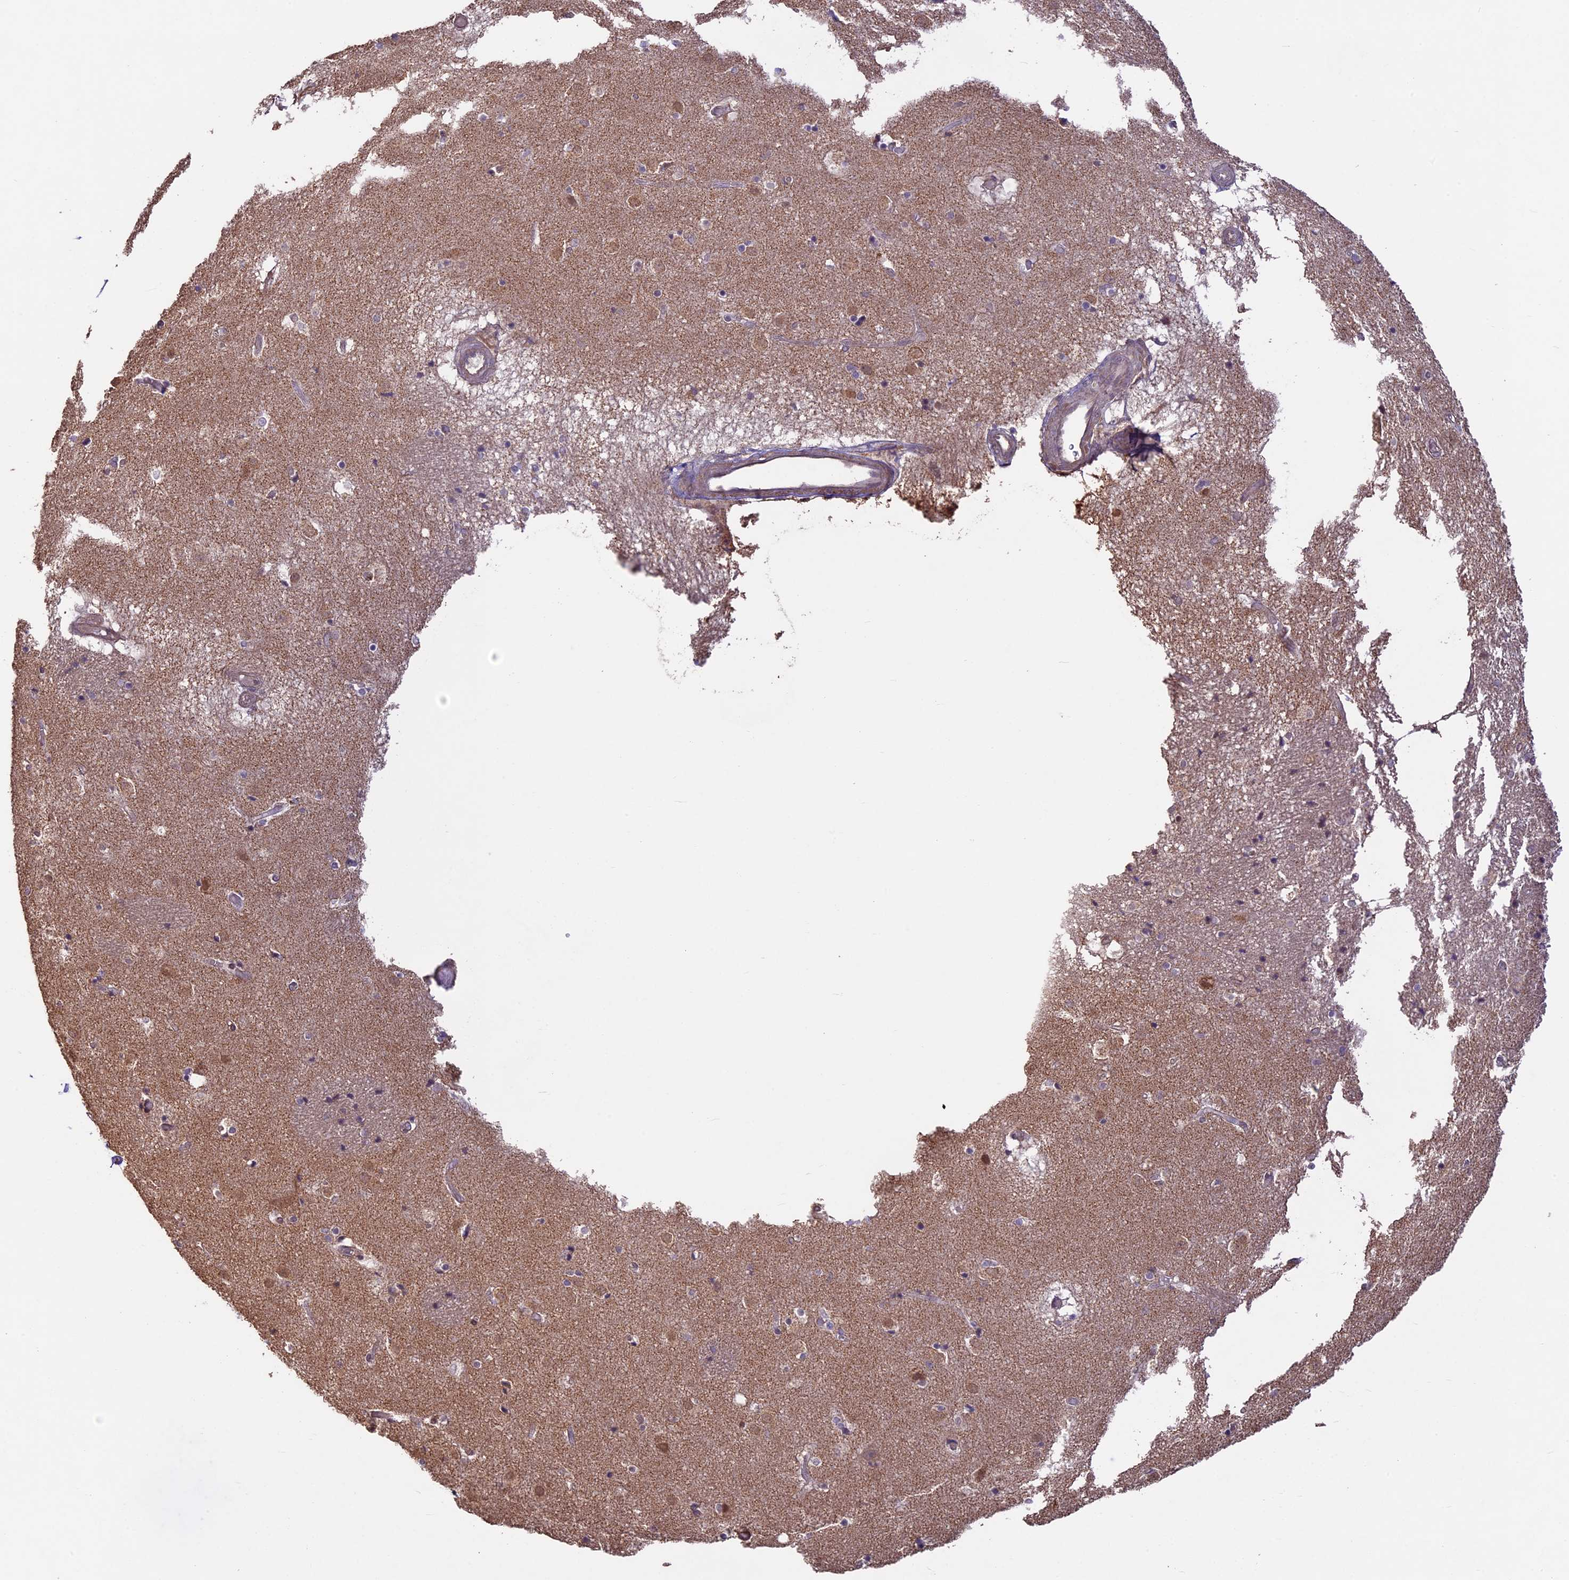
{"staining": {"intensity": "negative", "quantity": "none", "location": "none"}, "tissue": "caudate", "cell_type": "Glial cells", "image_type": "normal", "snomed": [{"axis": "morphology", "description": "Normal tissue, NOS"}, {"axis": "topography", "description": "Lateral ventricle wall"}], "caption": "This is an immunohistochemistry (IHC) histopathology image of benign human caudate. There is no positivity in glial cells.", "gene": "BCAS4", "patient": {"sex": "male", "age": 70}}